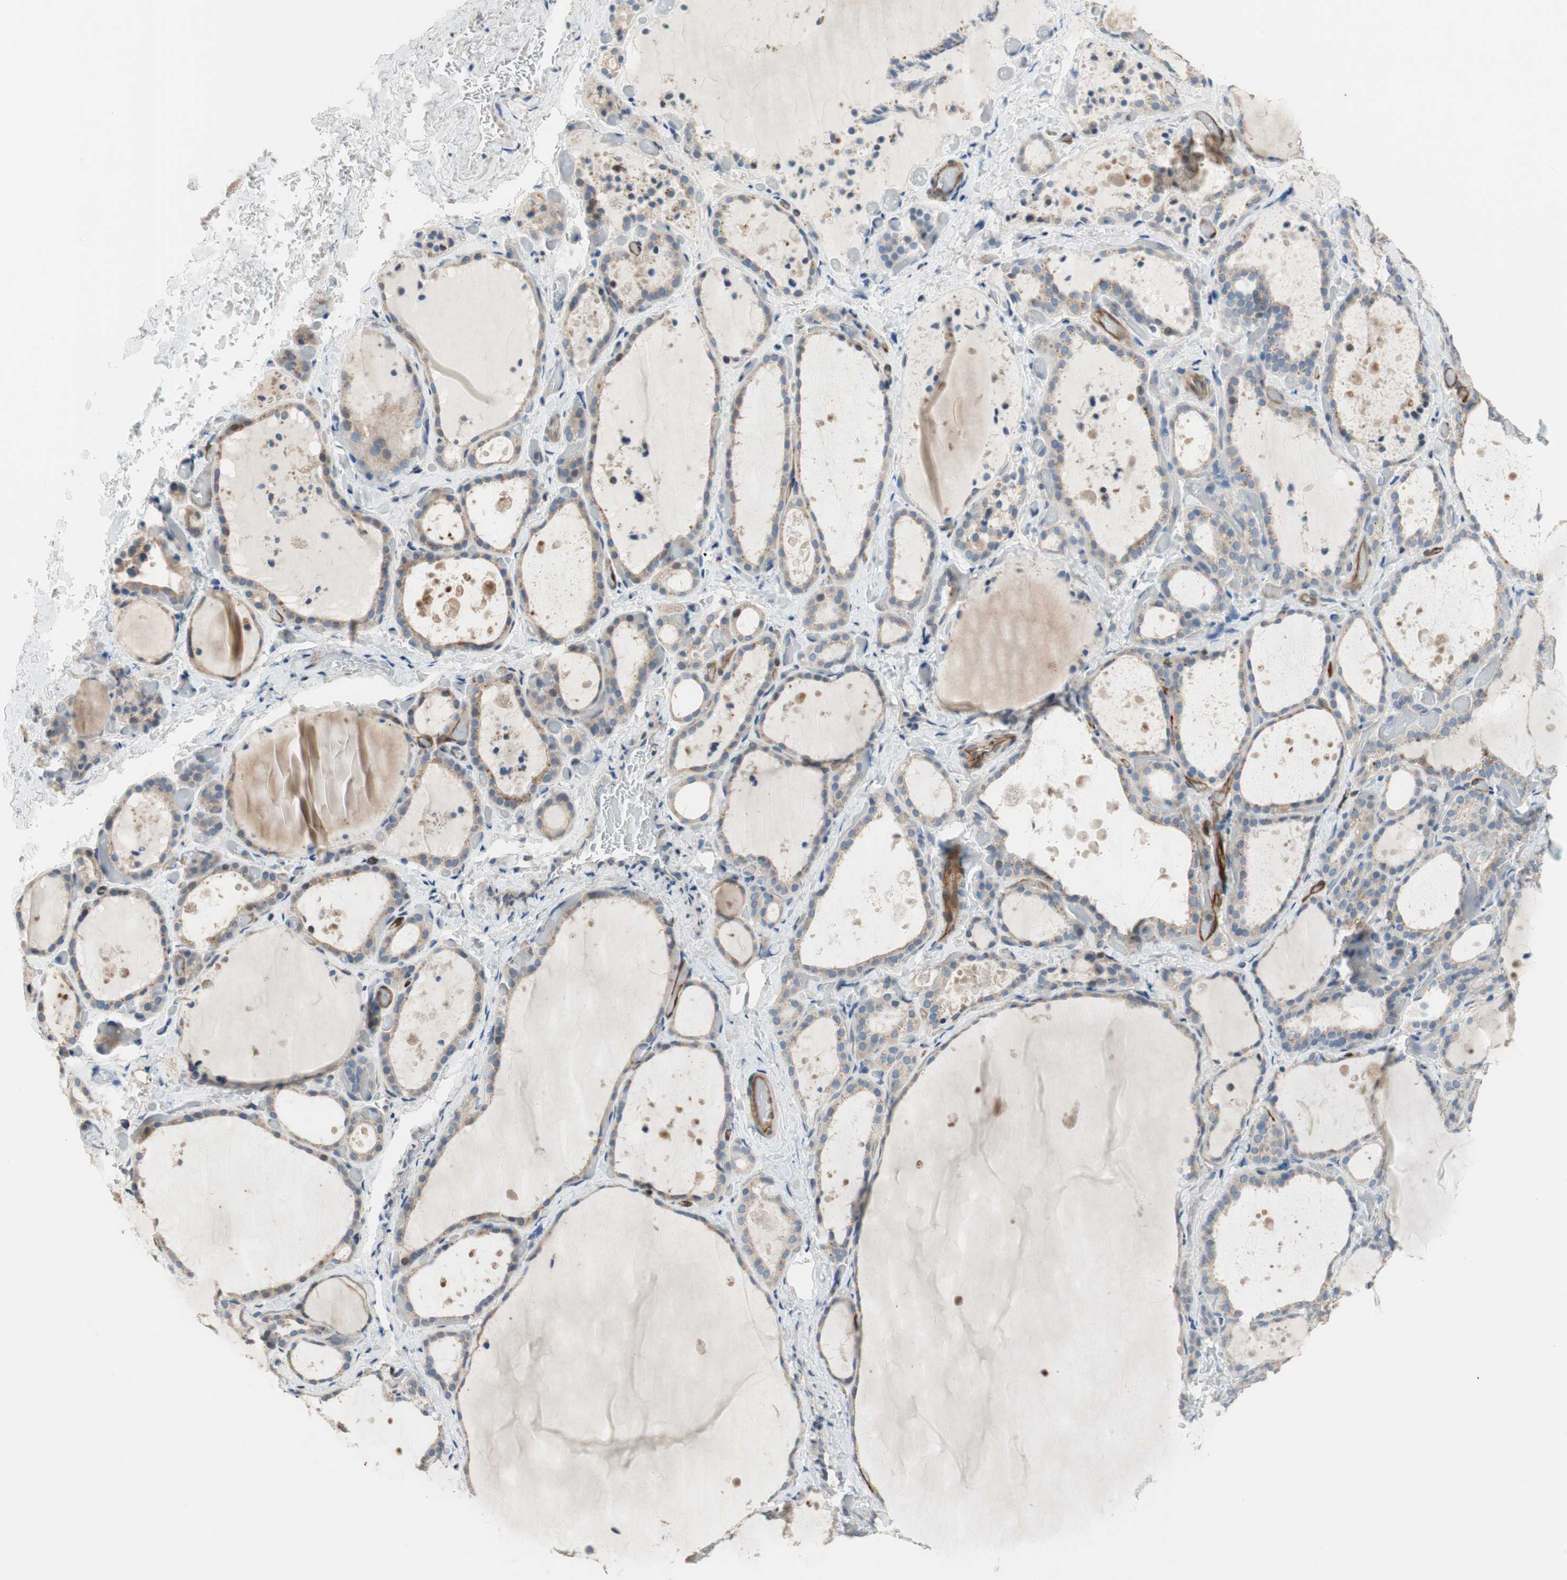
{"staining": {"intensity": "weak", "quantity": ">75%", "location": "cytoplasmic/membranous"}, "tissue": "thyroid gland", "cell_type": "Glandular cells", "image_type": "normal", "snomed": [{"axis": "morphology", "description": "Normal tissue, NOS"}, {"axis": "topography", "description": "Thyroid gland"}], "caption": "About >75% of glandular cells in normal thyroid gland reveal weak cytoplasmic/membranous protein positivity as visualized by brown immunohistochemical staining.", "gene": "ALPL", "patient": {"sex": "female", "age": 44}}